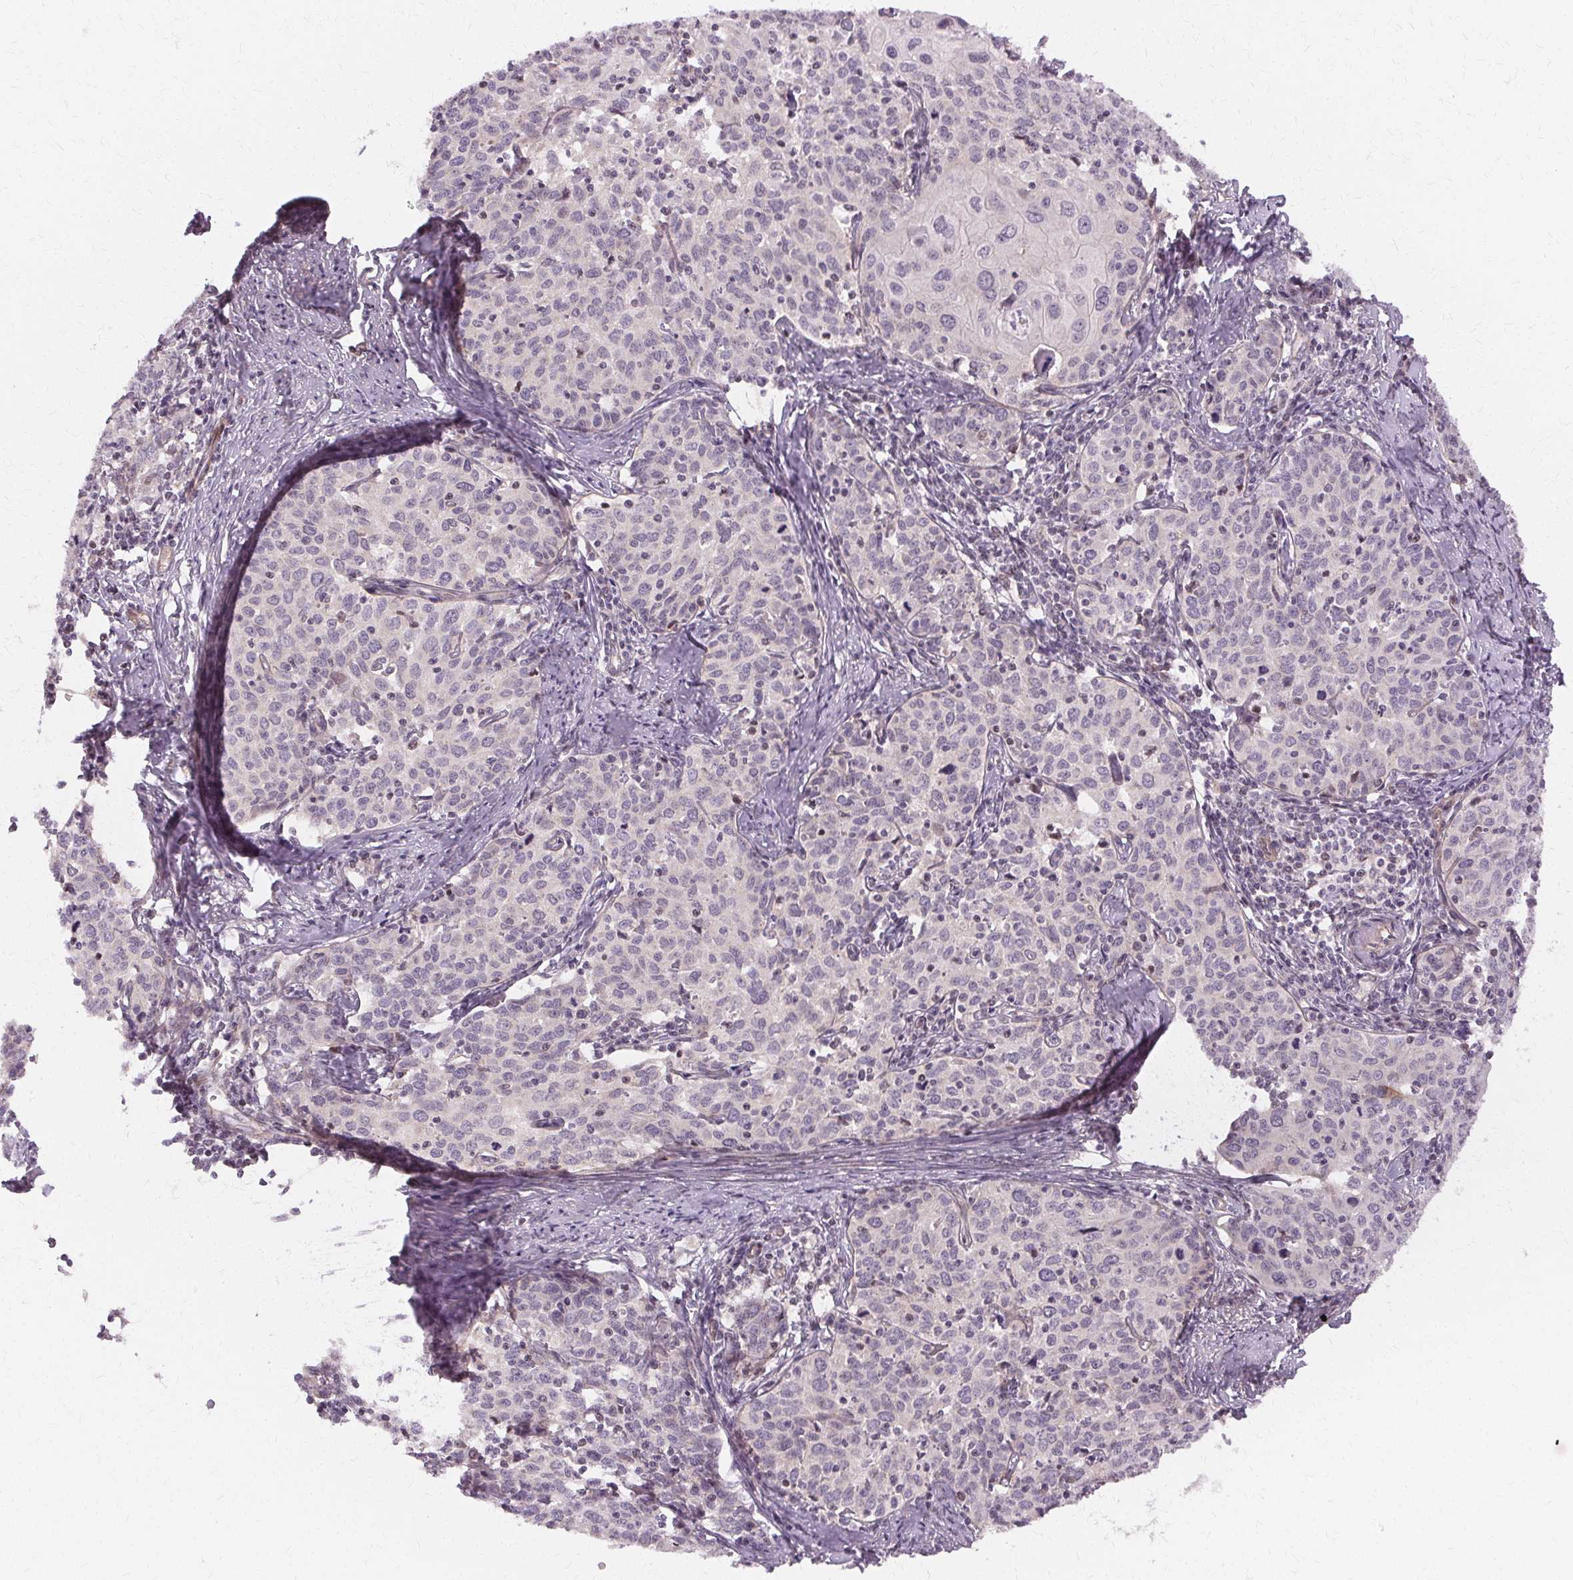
{"staining": {"intensity": "negative", "quantity": "none", "location": "none"}, "tissue": "cervical cancer", "cell_type": "Tumor cells", "image_type": "cancer", "snomed": [{"axis": "morphology", "description": "Squamous cell carcinoma, NOS"}, {"axis": "topography", "description": "Cervix"}], "caption": "Cervical cancer was stained to show a protein in brown. There is no significant positivity in tumor cells.", "gene": "USP8", "patient": {"sex": "female", "age": 62}}